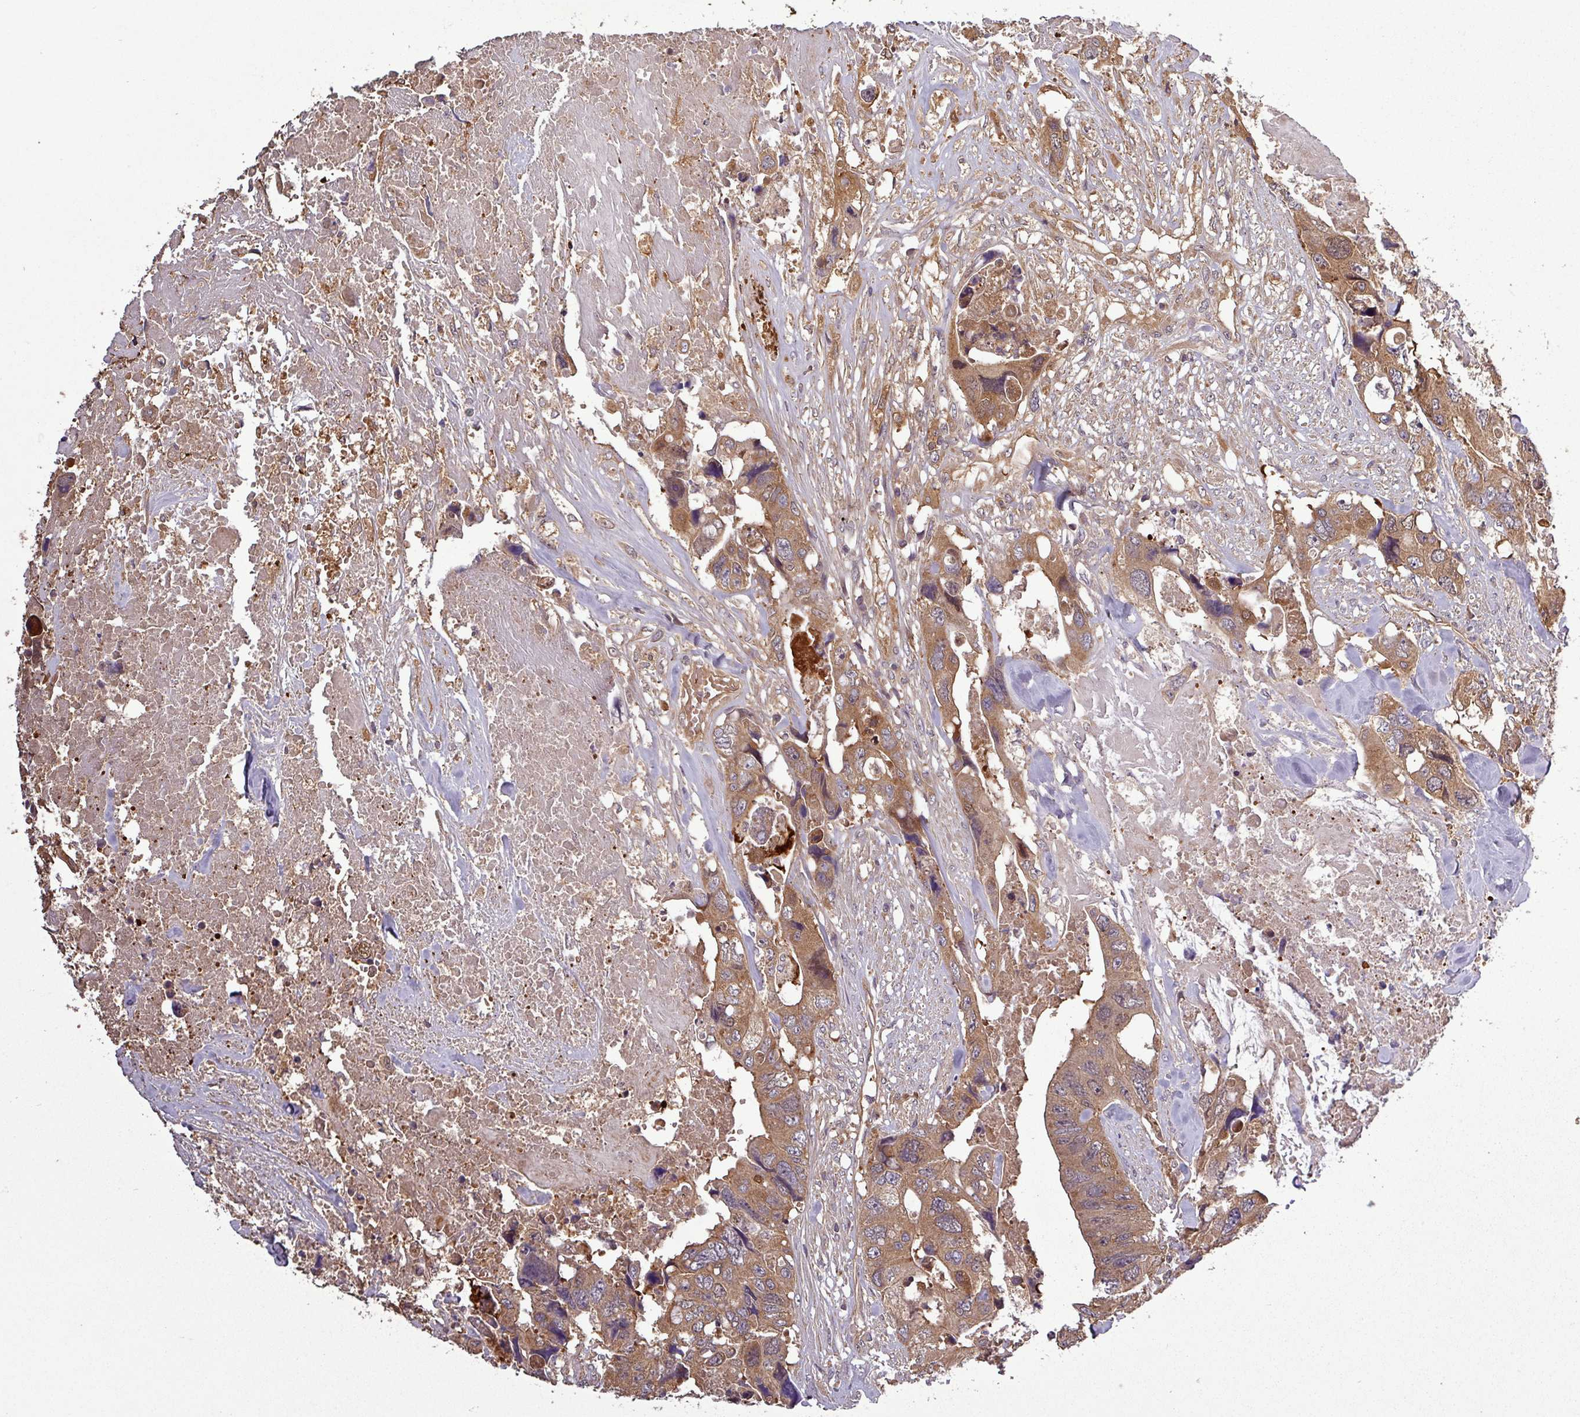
{"staining": {"intensity": "moderate", "quantity": ">75%", "location": "cytoplasmic/membranous"}, "tissue": "colorectal cancer", "cell_type": "Tumor cells", "image_type": "cancer", "snomed": [{"axis": "morphology", "description": "Adenocarcinoma, NOS"}, {"axis": "topography", "description": "Rectum"}], "caption": "Tumor cells show medium levels of moderate cytoplasmic/membranous positivity in approximately >75% of cells in human colorectal cancer.", "gene": "SIRPB2", "patient": {"sex": "male", "age": 57}}